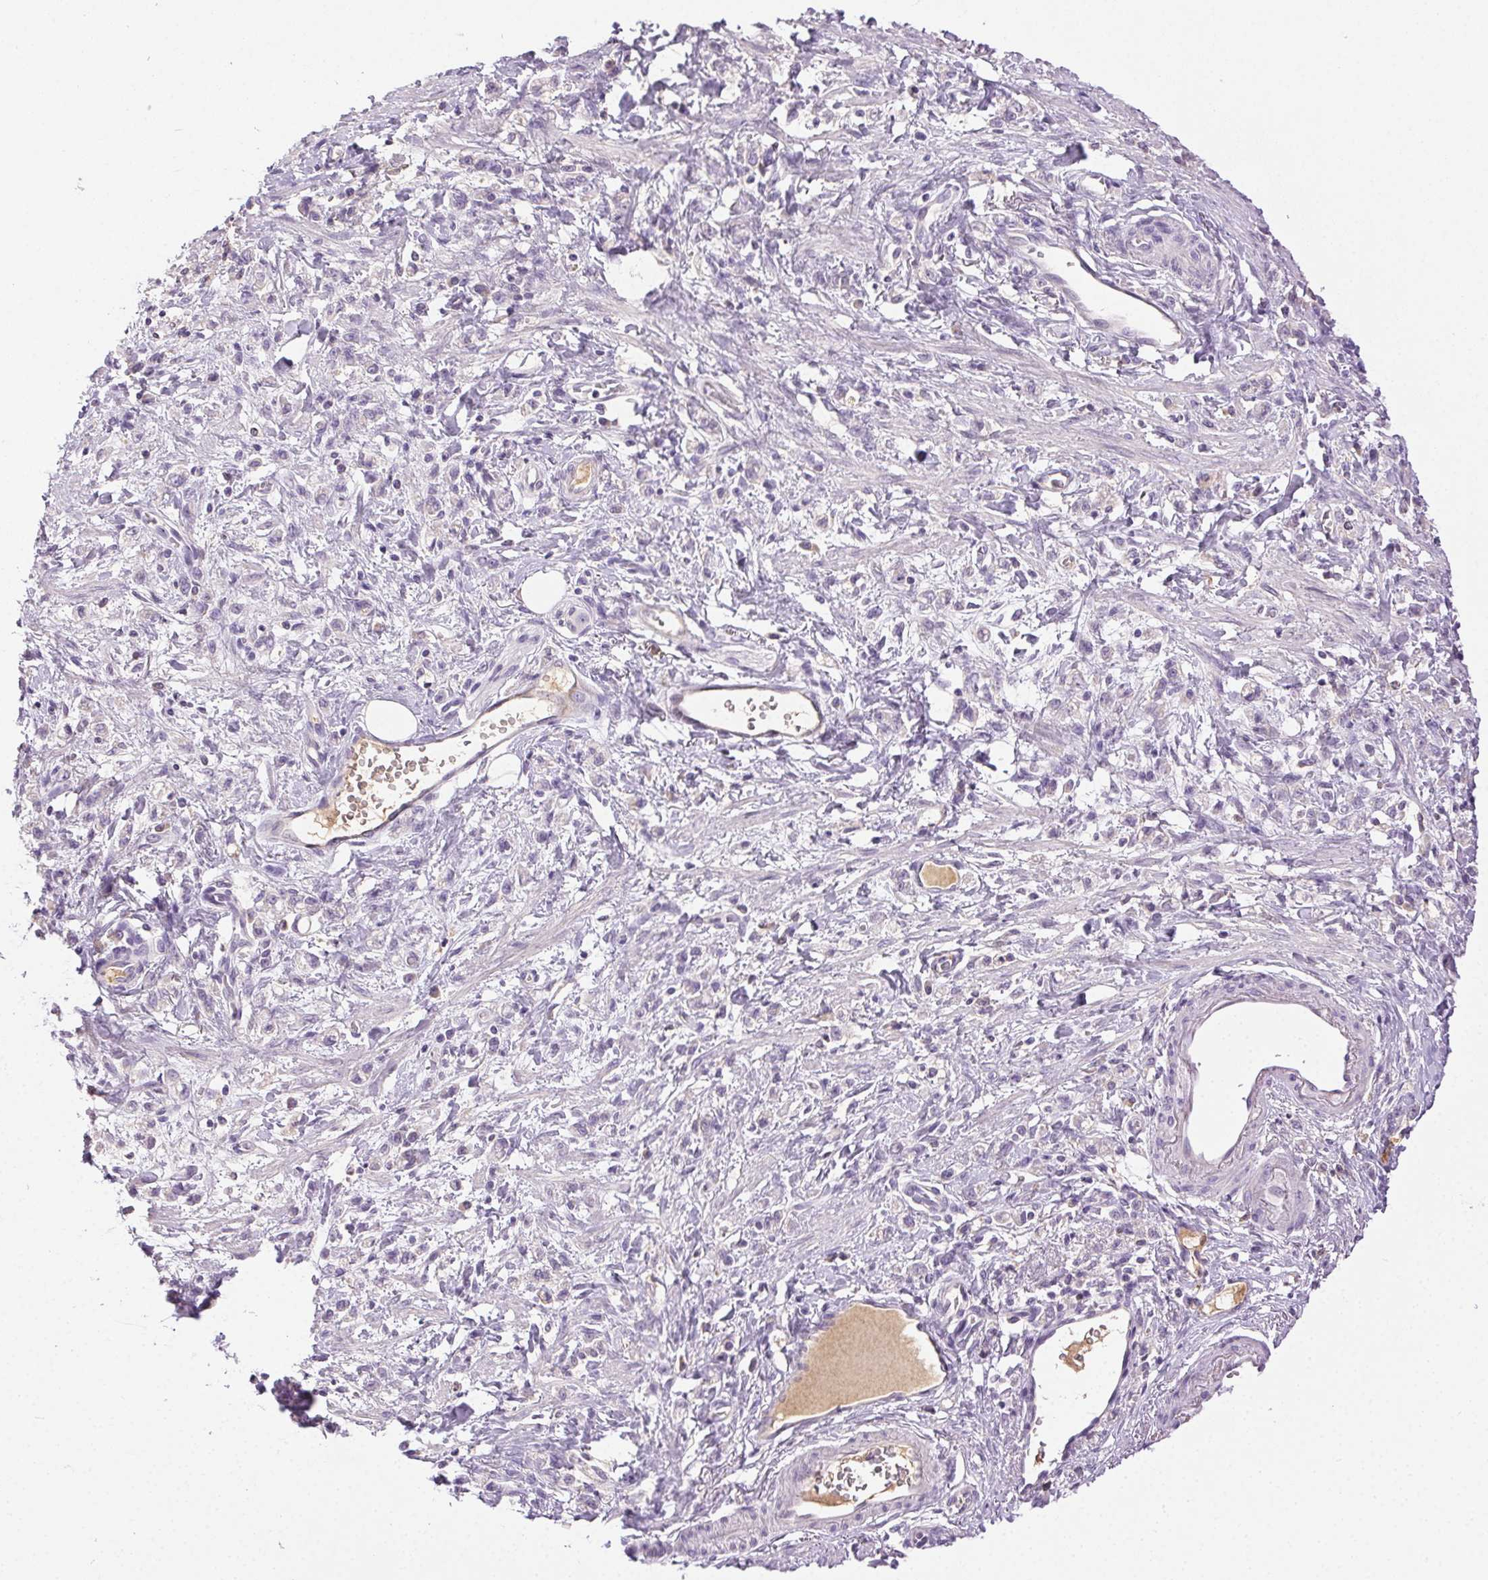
{"staining": {"intensity": "negative", "quantity": "none", "location": "none"}, "tissue": "stomach cancer", "cell_type": "Tumor cells", "image_type": "cancer", "snomed": [{"axis": "morphology", "description": "Adenocarcinoma, NOS"}, {"axis": "topography", "description": "Stomach"}], "caption": "High power microscopy histopathology image of an IHC histopathology image of stomach cancer, revealing no significant expression in tumor cells.", "gene": "BPIFB2", "patient": {"sex": "male", "age": 77}}